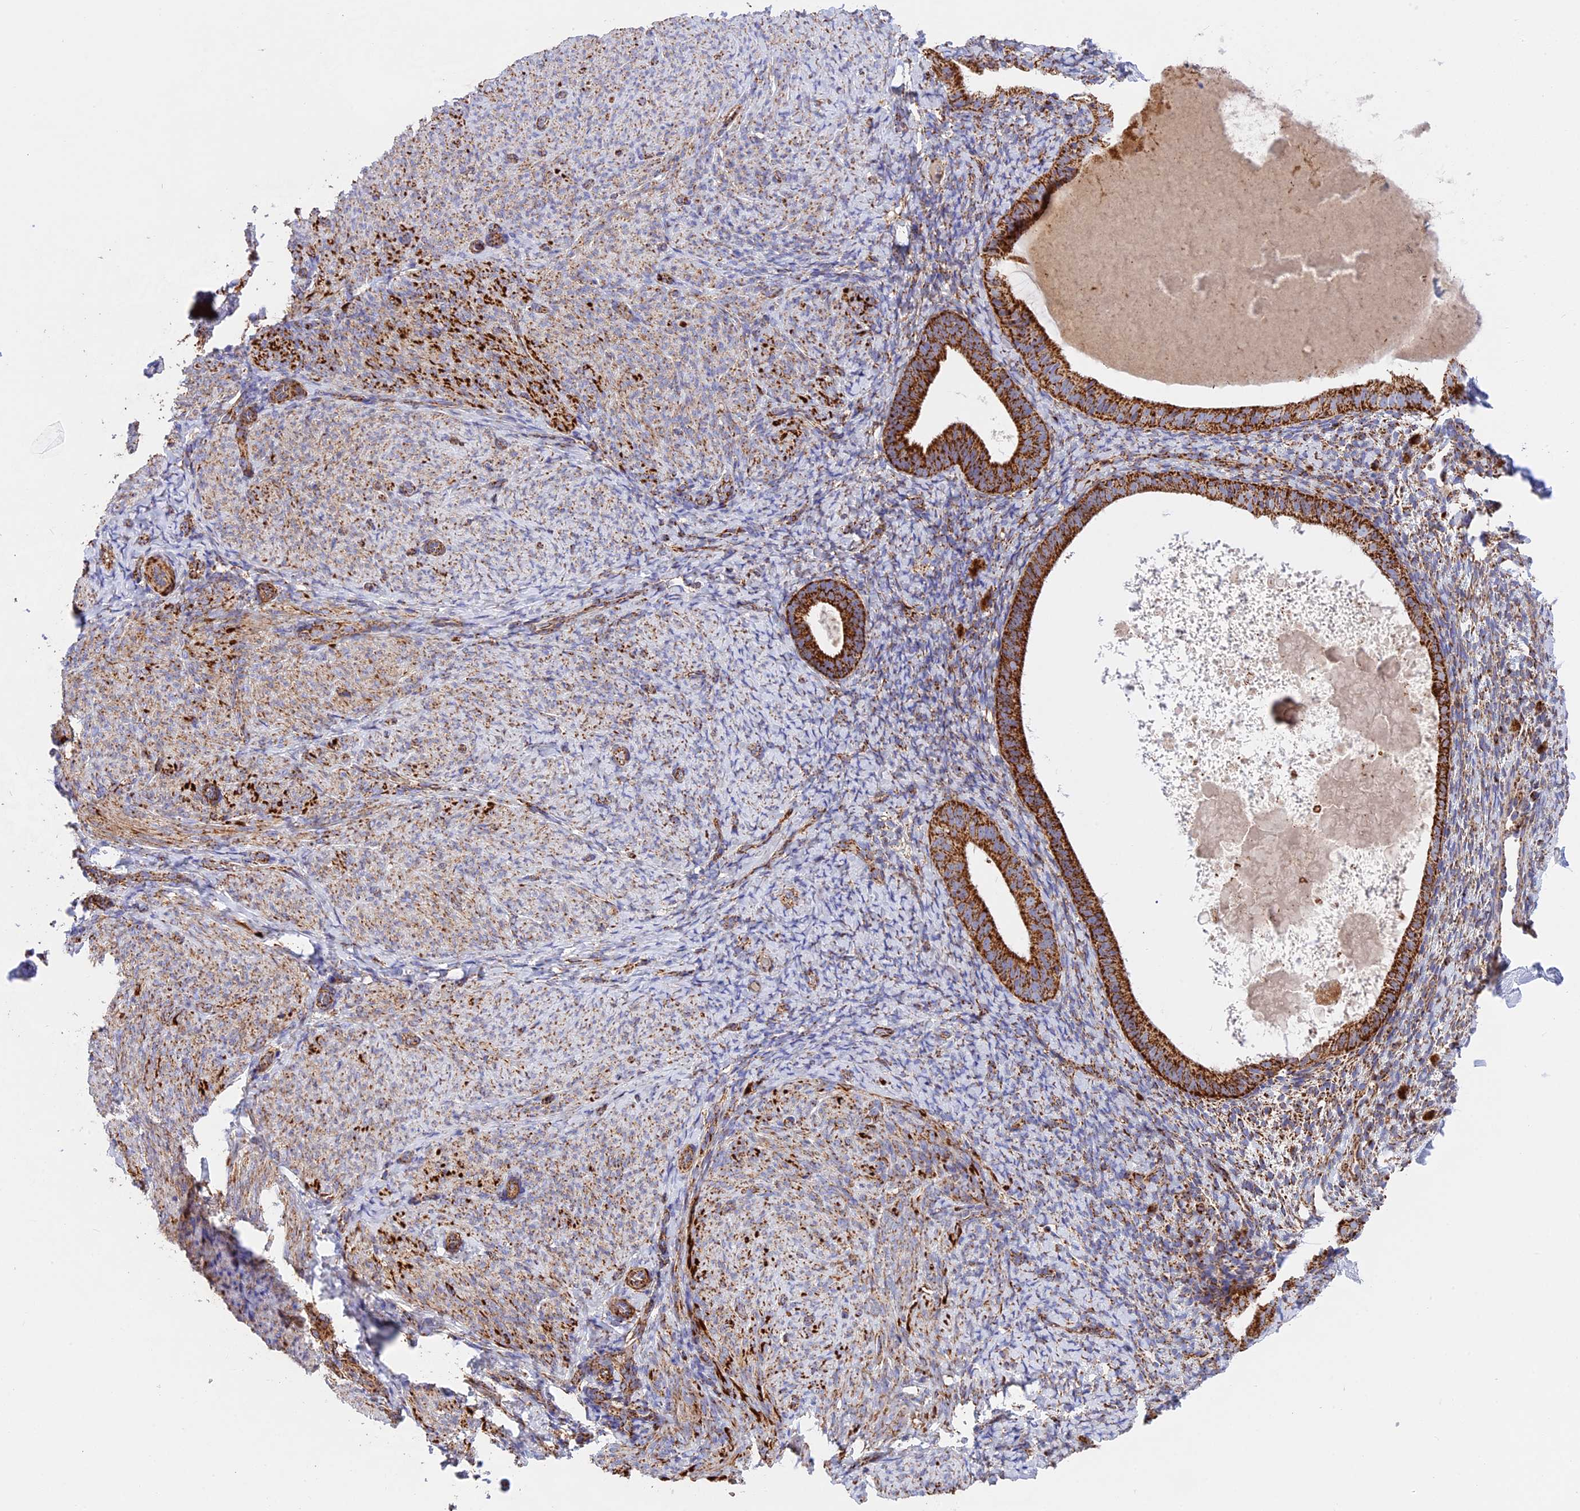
{"staining": {"intensity": "moderate", "quantity": "25%-75%", "location": "cytoplasmic/membranous"}, "tissue": "endometrium", "cell_type": "Cells in endometrial stroma", "image_type": "normal", "snomed": [{"axis": "morphology", "description": "Normal tissue, NOS"}, {"axis": "topography", "description": "Endometrium"}], "caption": "Moderate cytoplasmic/membranous protein expression is seen in about 25%-75% of cells in endometrial stroma in endometrium. The staining was performed using DAB (3,3'-diaminobenzidine) to visualize the protein expression in brown, while the nuclei were stained in blue with hematoxylin (Magnification: 20x).", "gene": "UQCRB", "patient": {"sex": "female", "age": 65}}